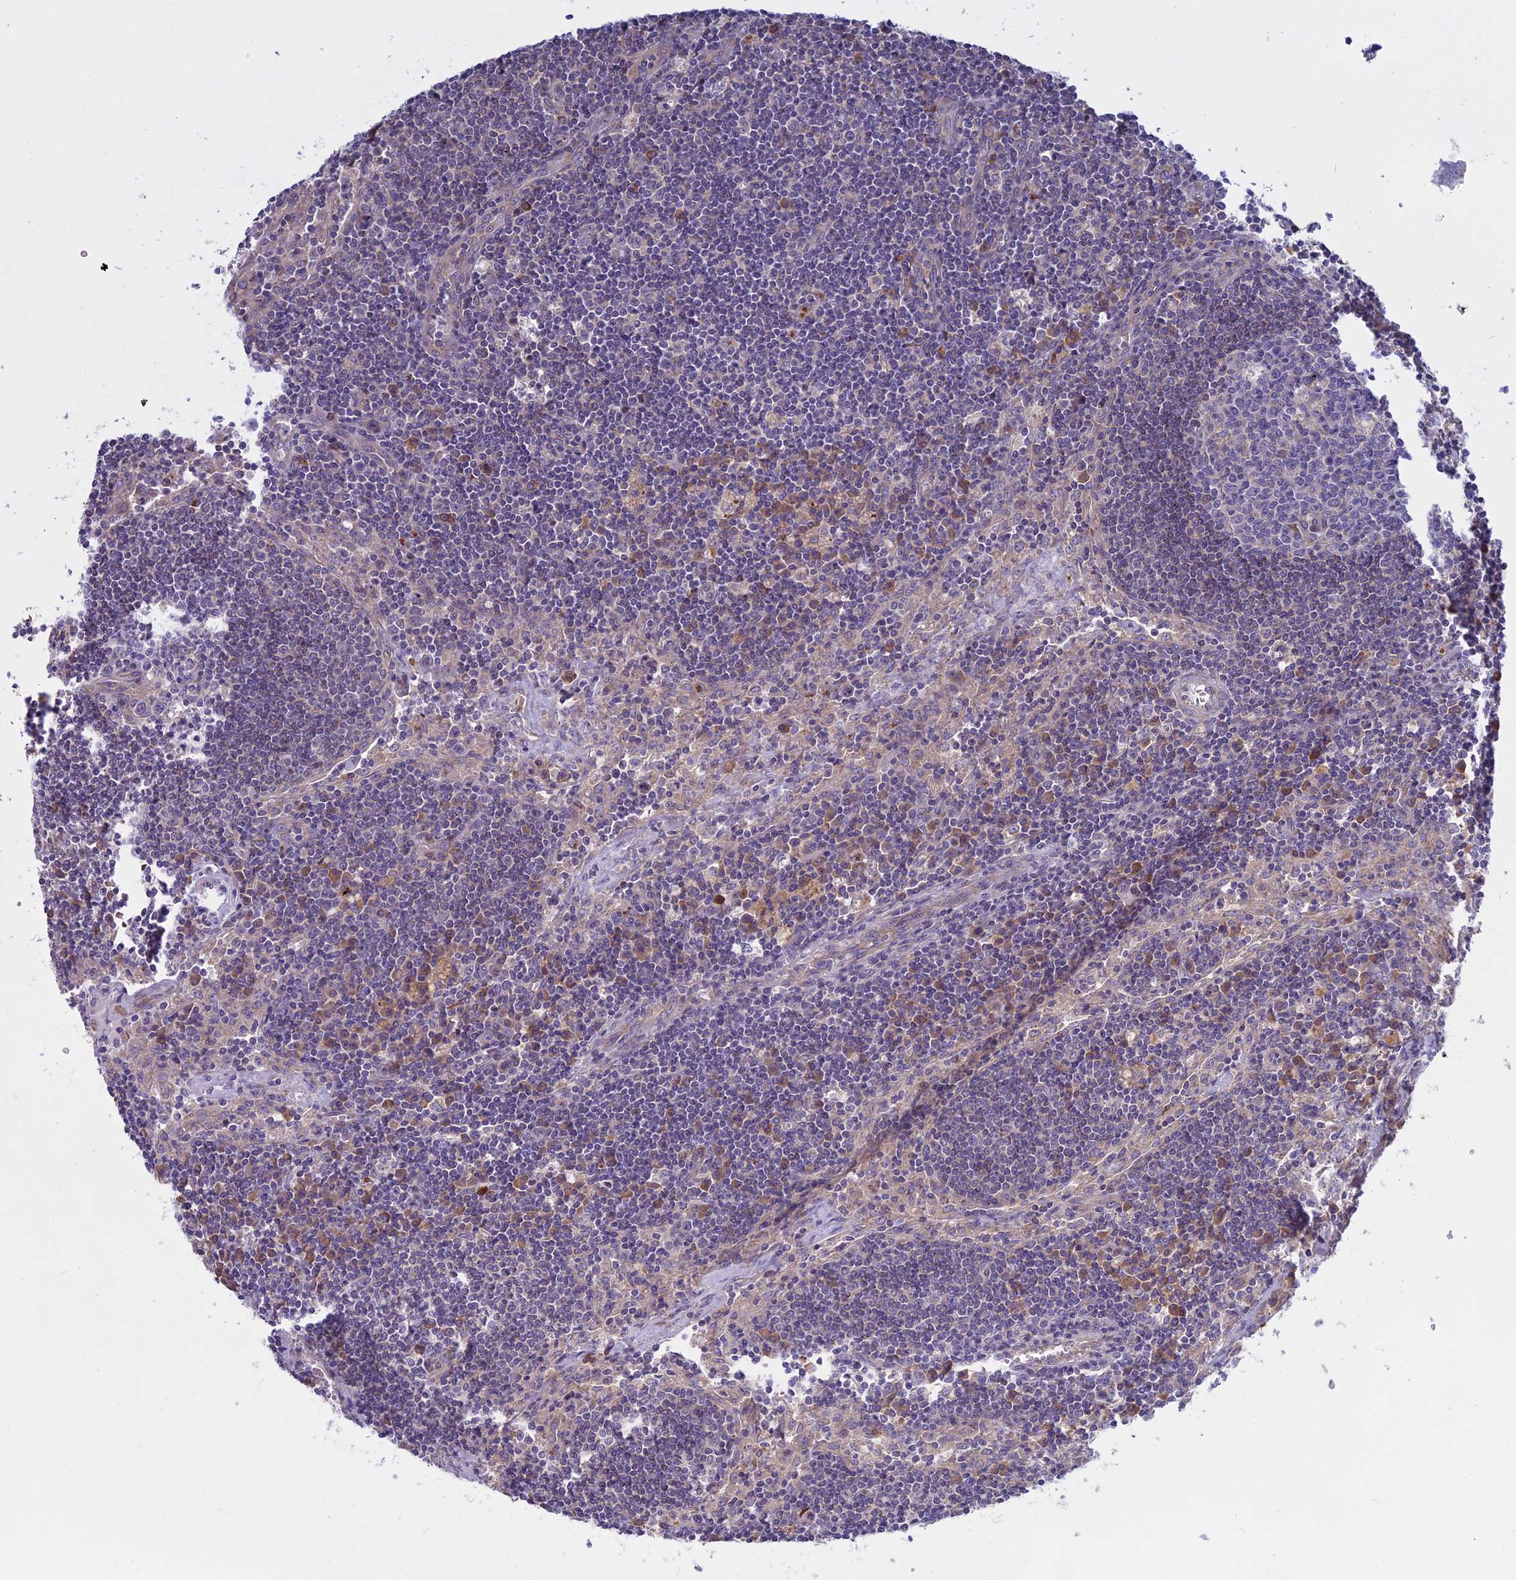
{"staining": {"intensity": "negative", "quantity": "none", "location": "none"}, "tissue": "lymph node", "cell_type": "Germinal center cells", "image_type": "normal", "snomed": [{"axis": "morphology", "description": "Normal tissue, NOS"}, {"axis": "topography", "description": "Lymph node"}], "caption": "Micrograph shows no protein positivity in germinal center cells of normal lymph node.", "gene": "DCTN5", "patient": {"sex": "male", "age": 58}}